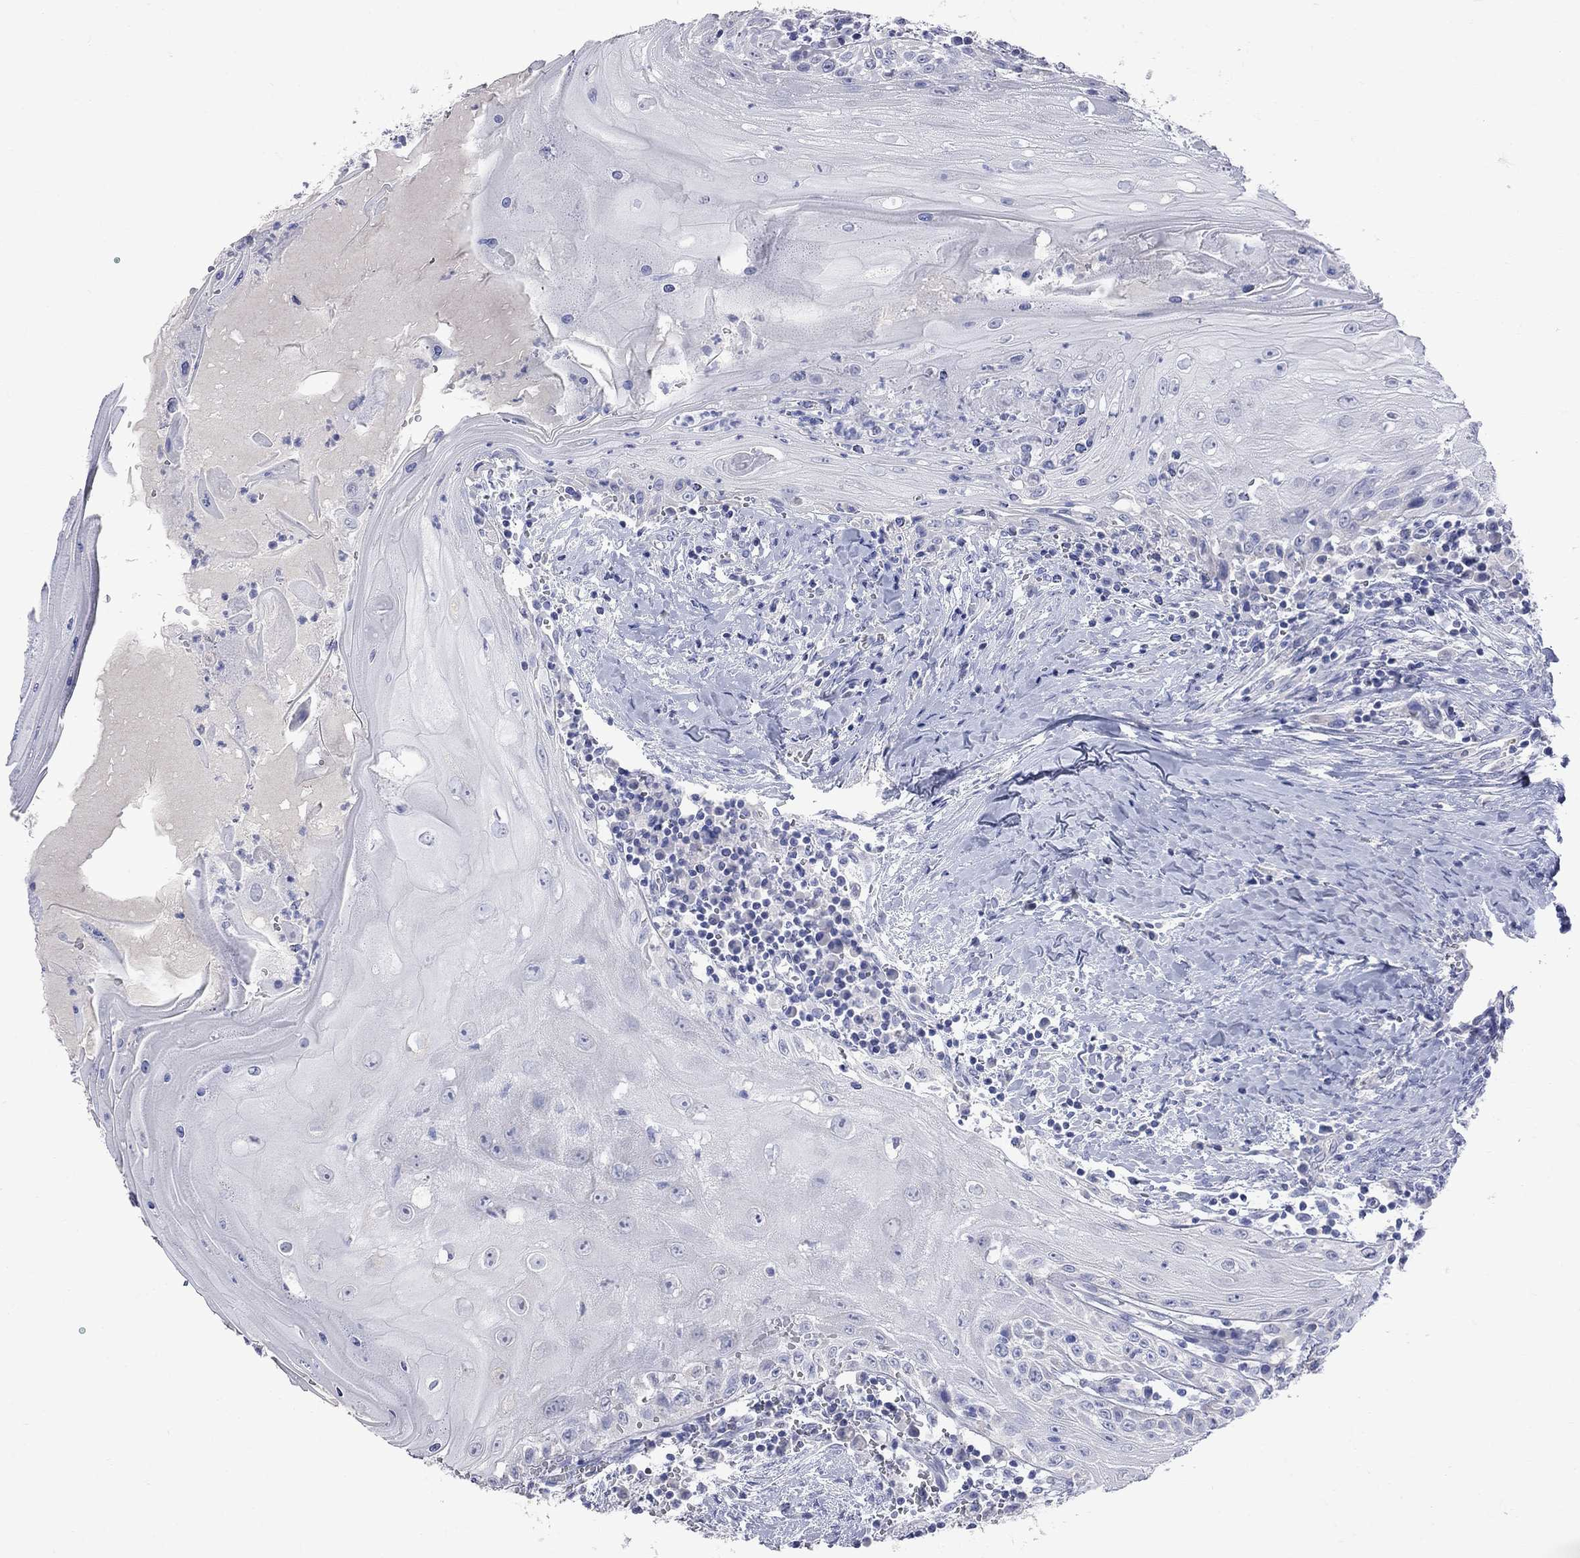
{"staining": {"intensity": "negative", "quantity": "none", "location": "none"}, "tissue": "head and neck cancer", "cell_type": "Tumor cells", "image_type": "cancer", "snomed": [{"axis": "morphology", "description": "Squamous cell carcinoma, NOS"}, {"axis": "topography", "description": "Oral tissue"}, {"axis": "topography", "description": "Head-Neck"}], "caption": "Immunohistochemical staining of head and neck cancer exhibits no significant expression in tumor cells. (Brightfield microscopy of DAB (3,3'-diaminobenzidine) immunohistochemistry (IHC) at high magnification).", "gene": "KCND2", "patient": {"sex": "male", "age": 58}}